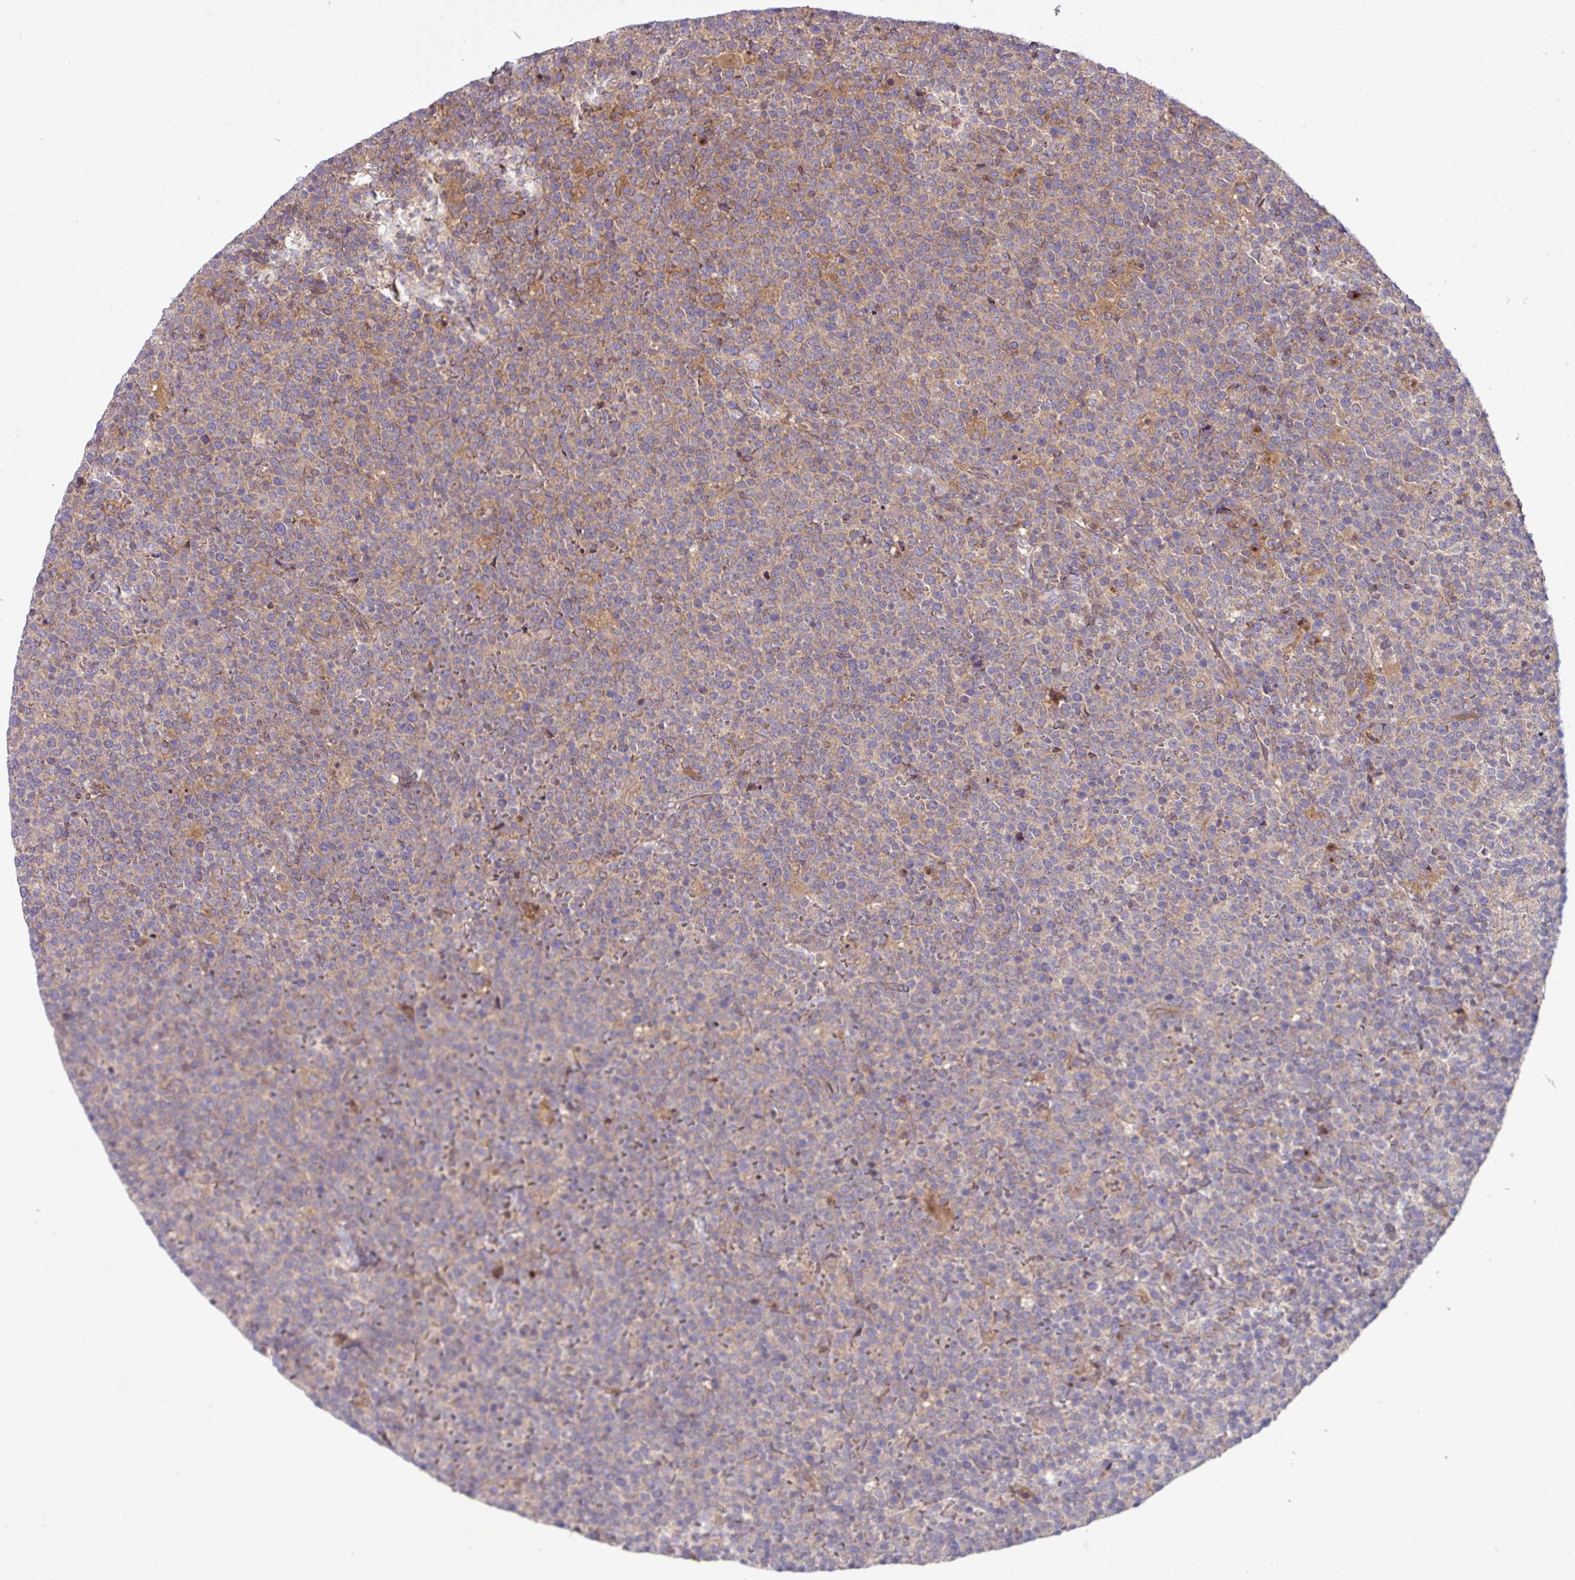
{"staining": {"intensity": "weak", "quantity": "<25%", "location": "cytoplasmic/membranous"}, "tissue": "lymphoma", "cell_type": "Tumor cells", "image_type": "cancer", "snomed": [{"axis": "morphology", "description": "Malignant lymphoma, non-Hodgkin's type, High grade"}, {"axis": "topography", "description": "Lymph node"}], "caption": "This image is of lymphoma stained with immunohistochemistry (IHC) to label a protein in brown with the nuclei are counter-stained blue. There is no staining in tumor cells. Brightfield microscopy of IHC stained with DAB (brown) and hematoxylin (blue), captured at high magnification.", "gene": "RAB19", "patient": {"sex": "male", "age": 61}}